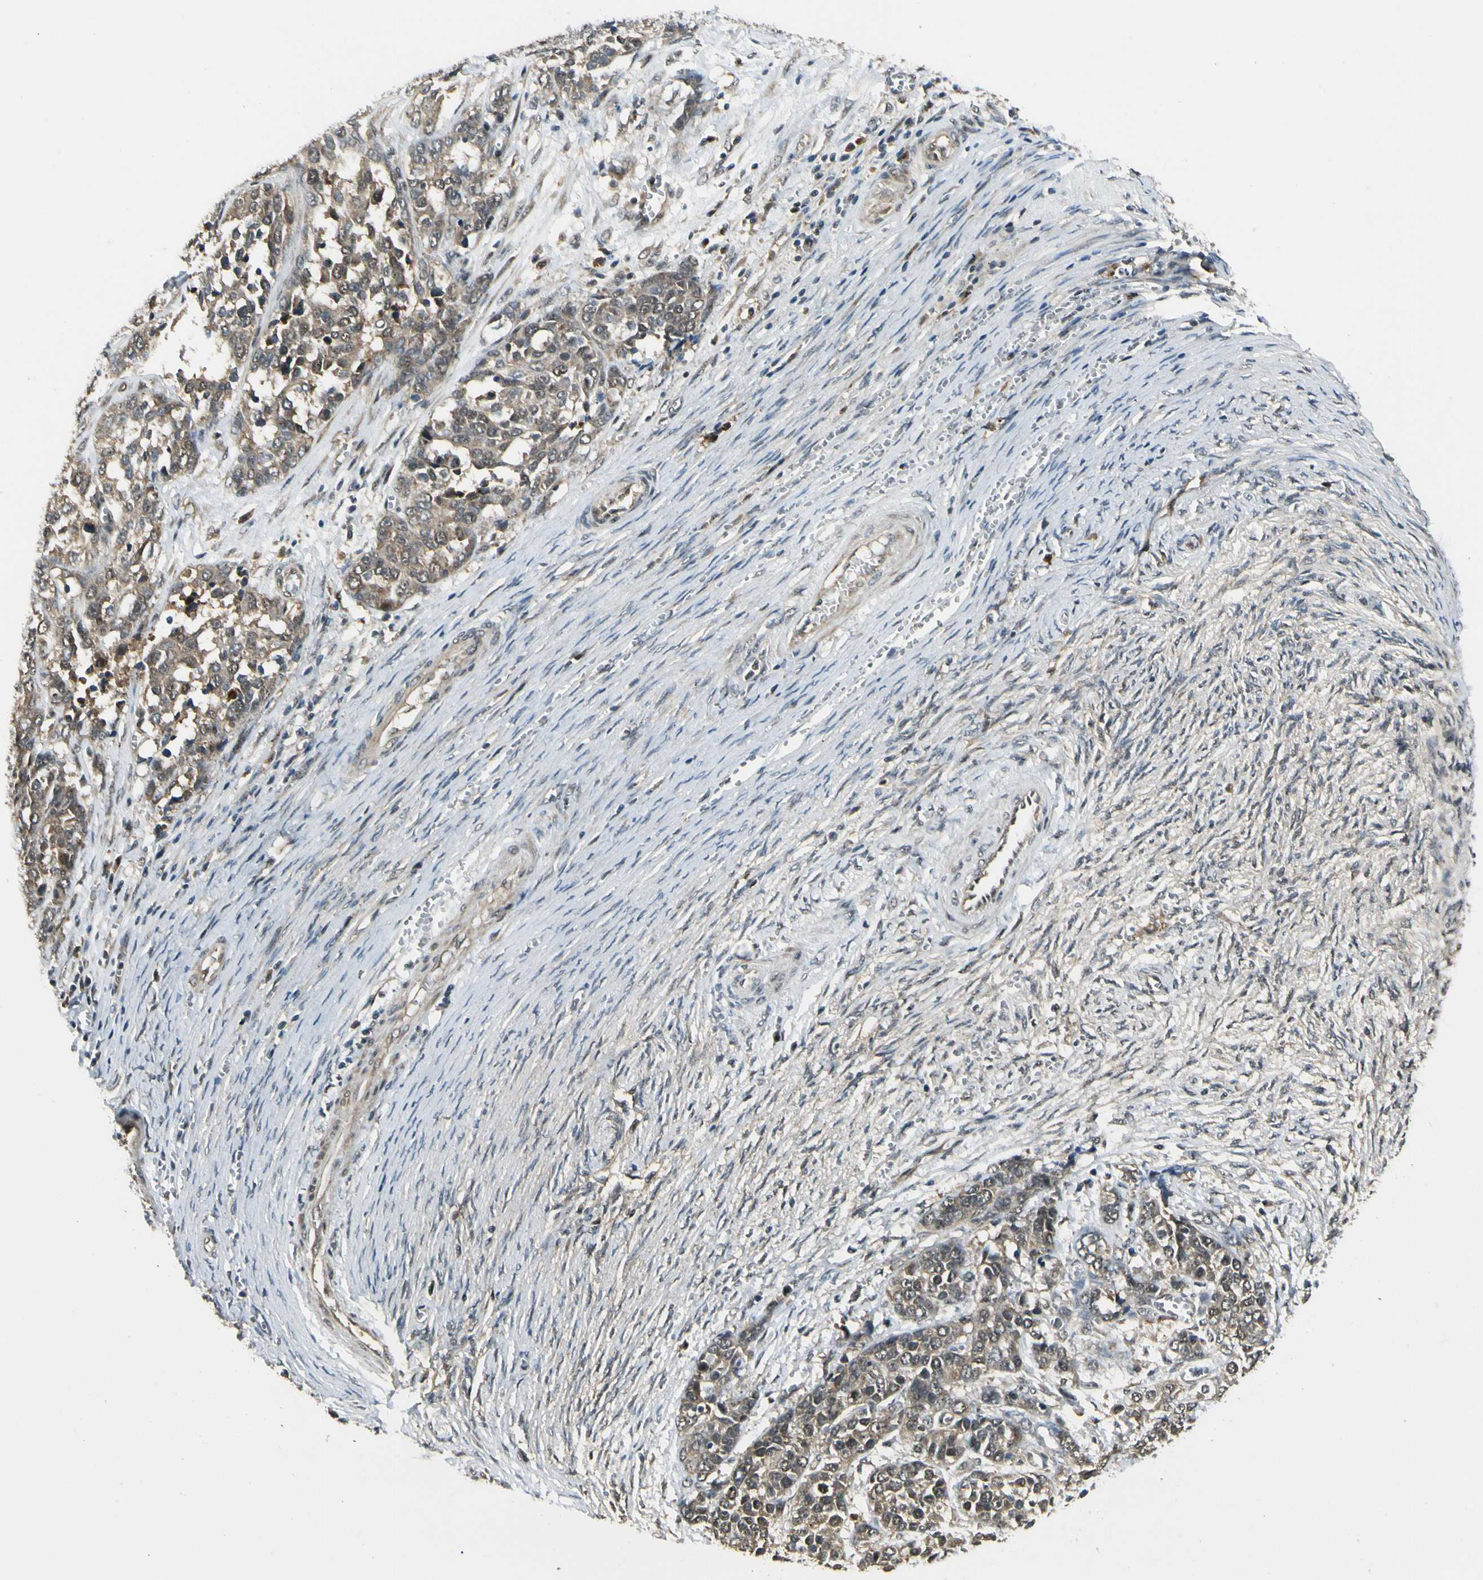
{"staining": {"intensity": "moderate", "quantity": ">75%", "location": "cytoplasmic/membranous"}, "tissue": "ovarian cancer", "cell_type": "Tumor cells", "image_type": "cancer", "snomed": [{"axis": "morphology", "description": "Cystadenocarcinoma, serous, NOS"}, {"axis": "topography", "description": "Ovary"}], "caption": "There is medium levels of moderate cytoplasmic/membranous positivity in tumor cells of ovarian cancer (serous cystadenocarcinoma), as demonstrated by immunohistochemical staining (brown color).", "gene": "MCPH1", "patient": {"sex": "female", "age": 44}}